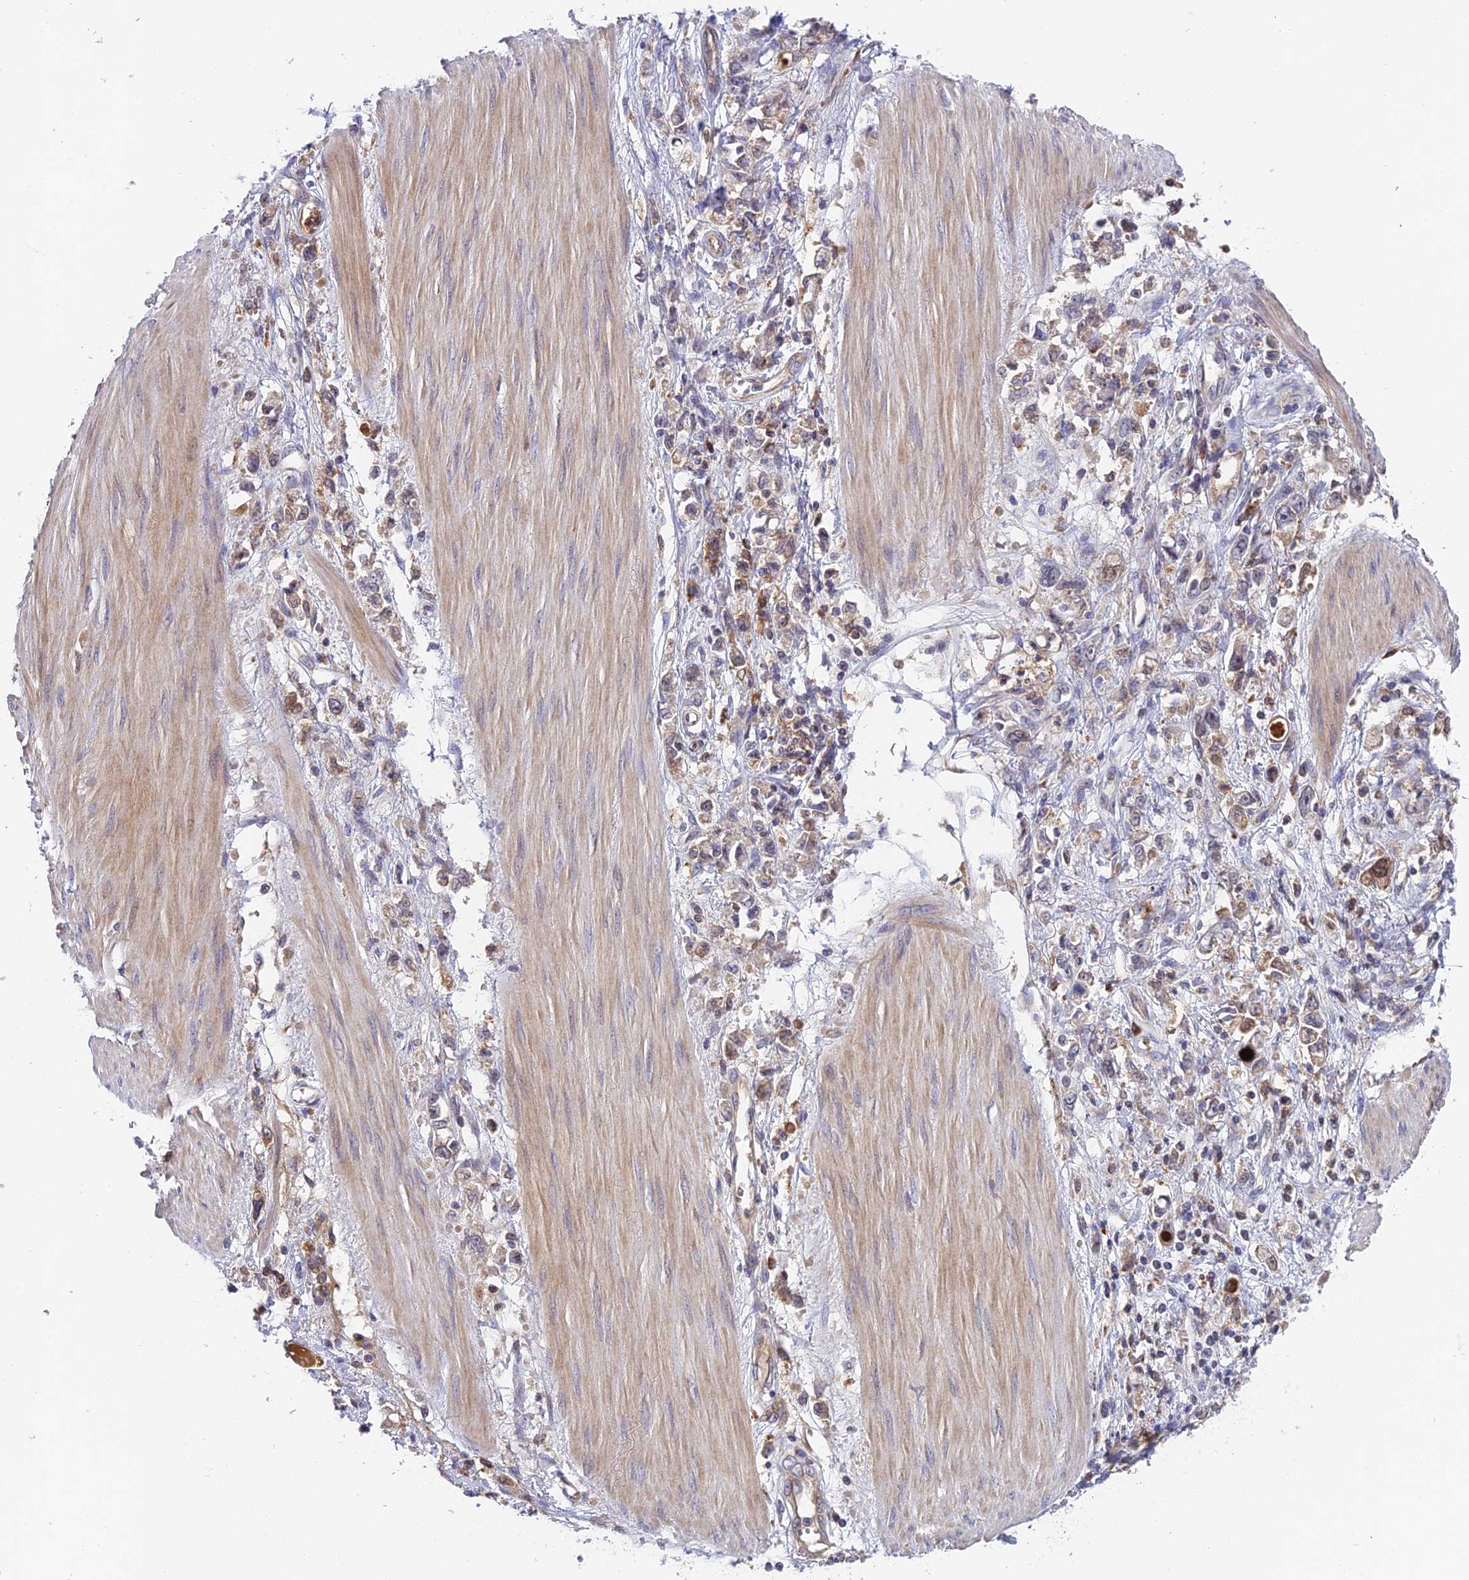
{"staining": {"intensity": "weak", "quantity": "25%-75%", "location": "cytoplasmic/membranous"}, "tissue": "stomach cancer", "cell_type": "Tumor cells", "image_type": "cancer", "snomed": [{"axis": "morphology", "description": "Adenocarcinoma, NOS"}, {"axis": "topography", "description": "Stomach"}], "caption": "Brown immunohistochemical staining in human stomach adenocarcinoma displays weak cytoplasmic/membranous expression in approximately 25%-75% of tumor cells.", "gene": "IPO5", "patient": {"sex": "female", "age": 76}}